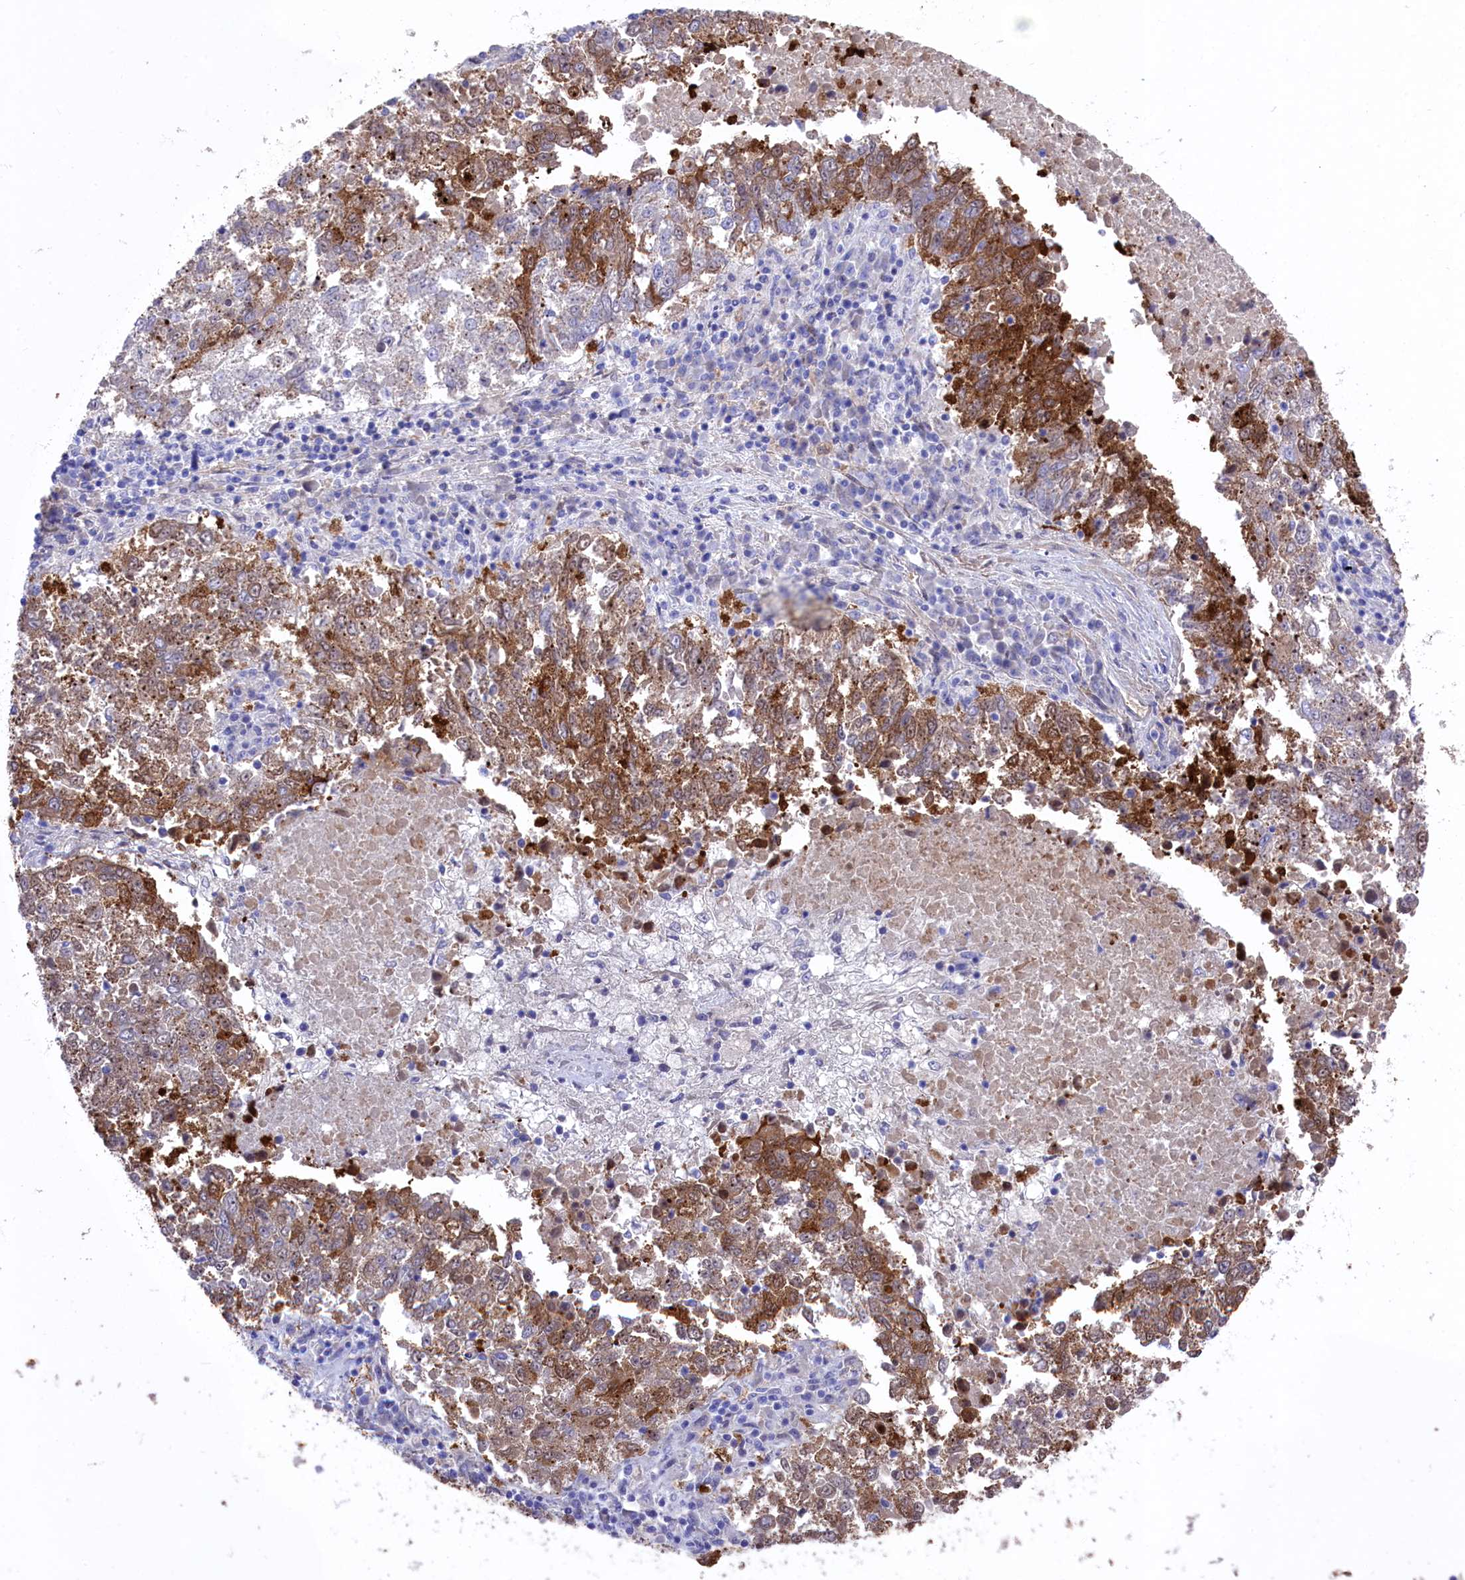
{"staining": {"intensity": "strong", "quantity": "<25%", "location": "cytoplasmic/membranous"}, "tissue": "lung cancer", "cell_type": "Tumor cells", "image_type": "cancer", "snomed": [{"axis": "morphology", "description": "Squamous cell carcinoma, NOS"}, {"axis": "topography", "description": "Lung"}], "caption": "Immunohistochemistry micrograph of neoplastic tissue: human lung cancer stained using IHC demonstrates medium levels of strong protein expression localized specifically in the cytoplasmic/membranous of tumor cells, appearing as a cytoplasmic/membranous brown color.", "gene": "LHFPL4", "patient": {"sex": "male", "age": 73}}